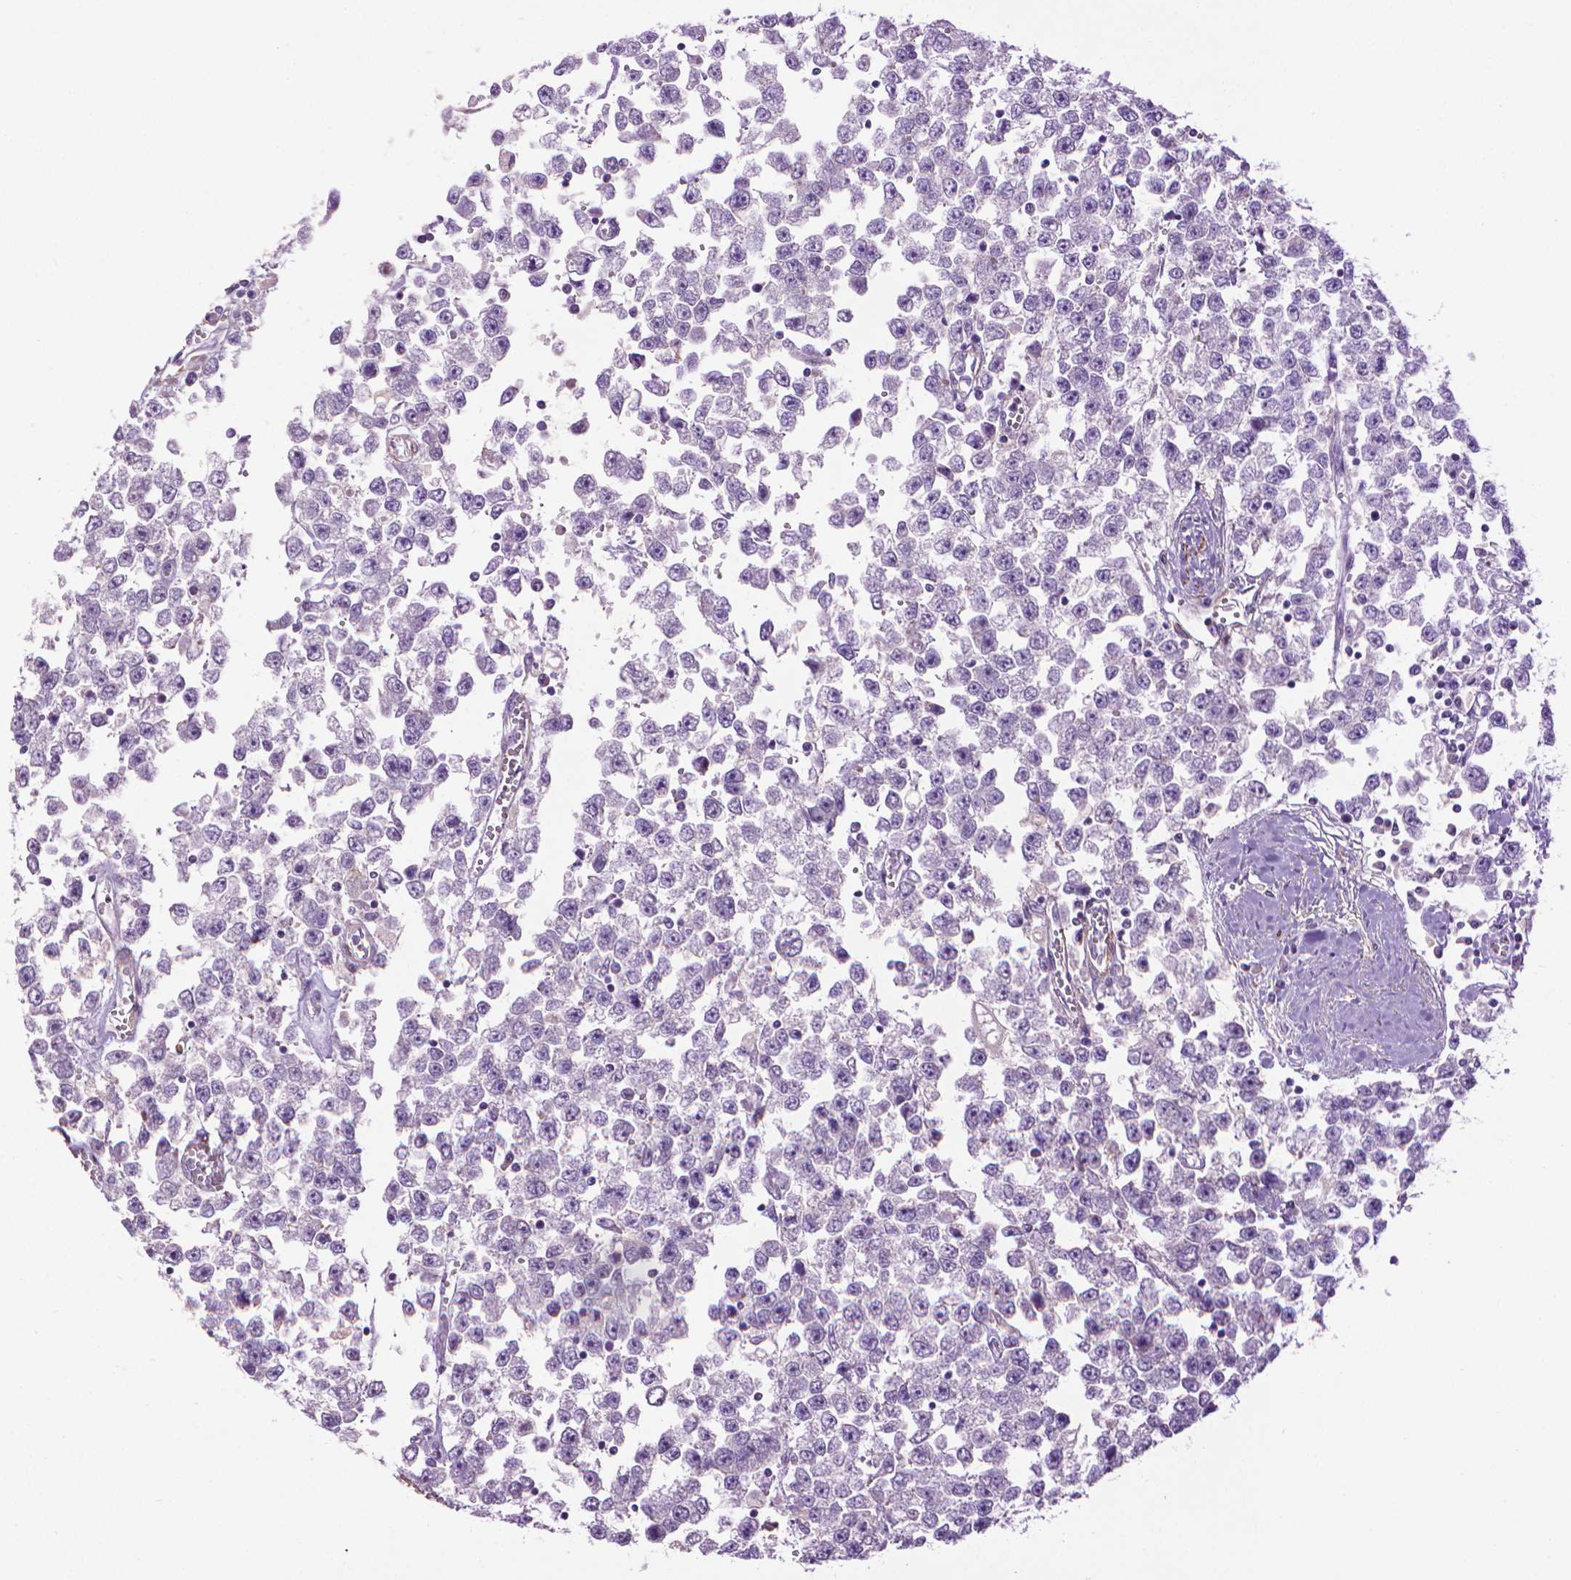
{"staining": {"intensity": "negative", "quantity": "none", "location": "none"}, "tissue": "testis cancer", "cell_type": "Tumor cells", "image_type": "cancer", "snomed": [{"axis": "morphology", "description": "Seminoma, NOS"}, {"axis": "topography", "description": "Testis"}], "caption": "Tumor cells show no significant expression in seminoma (testis).", "gene": "AQP10", "patient": {"sex": "male", "age": 34}}